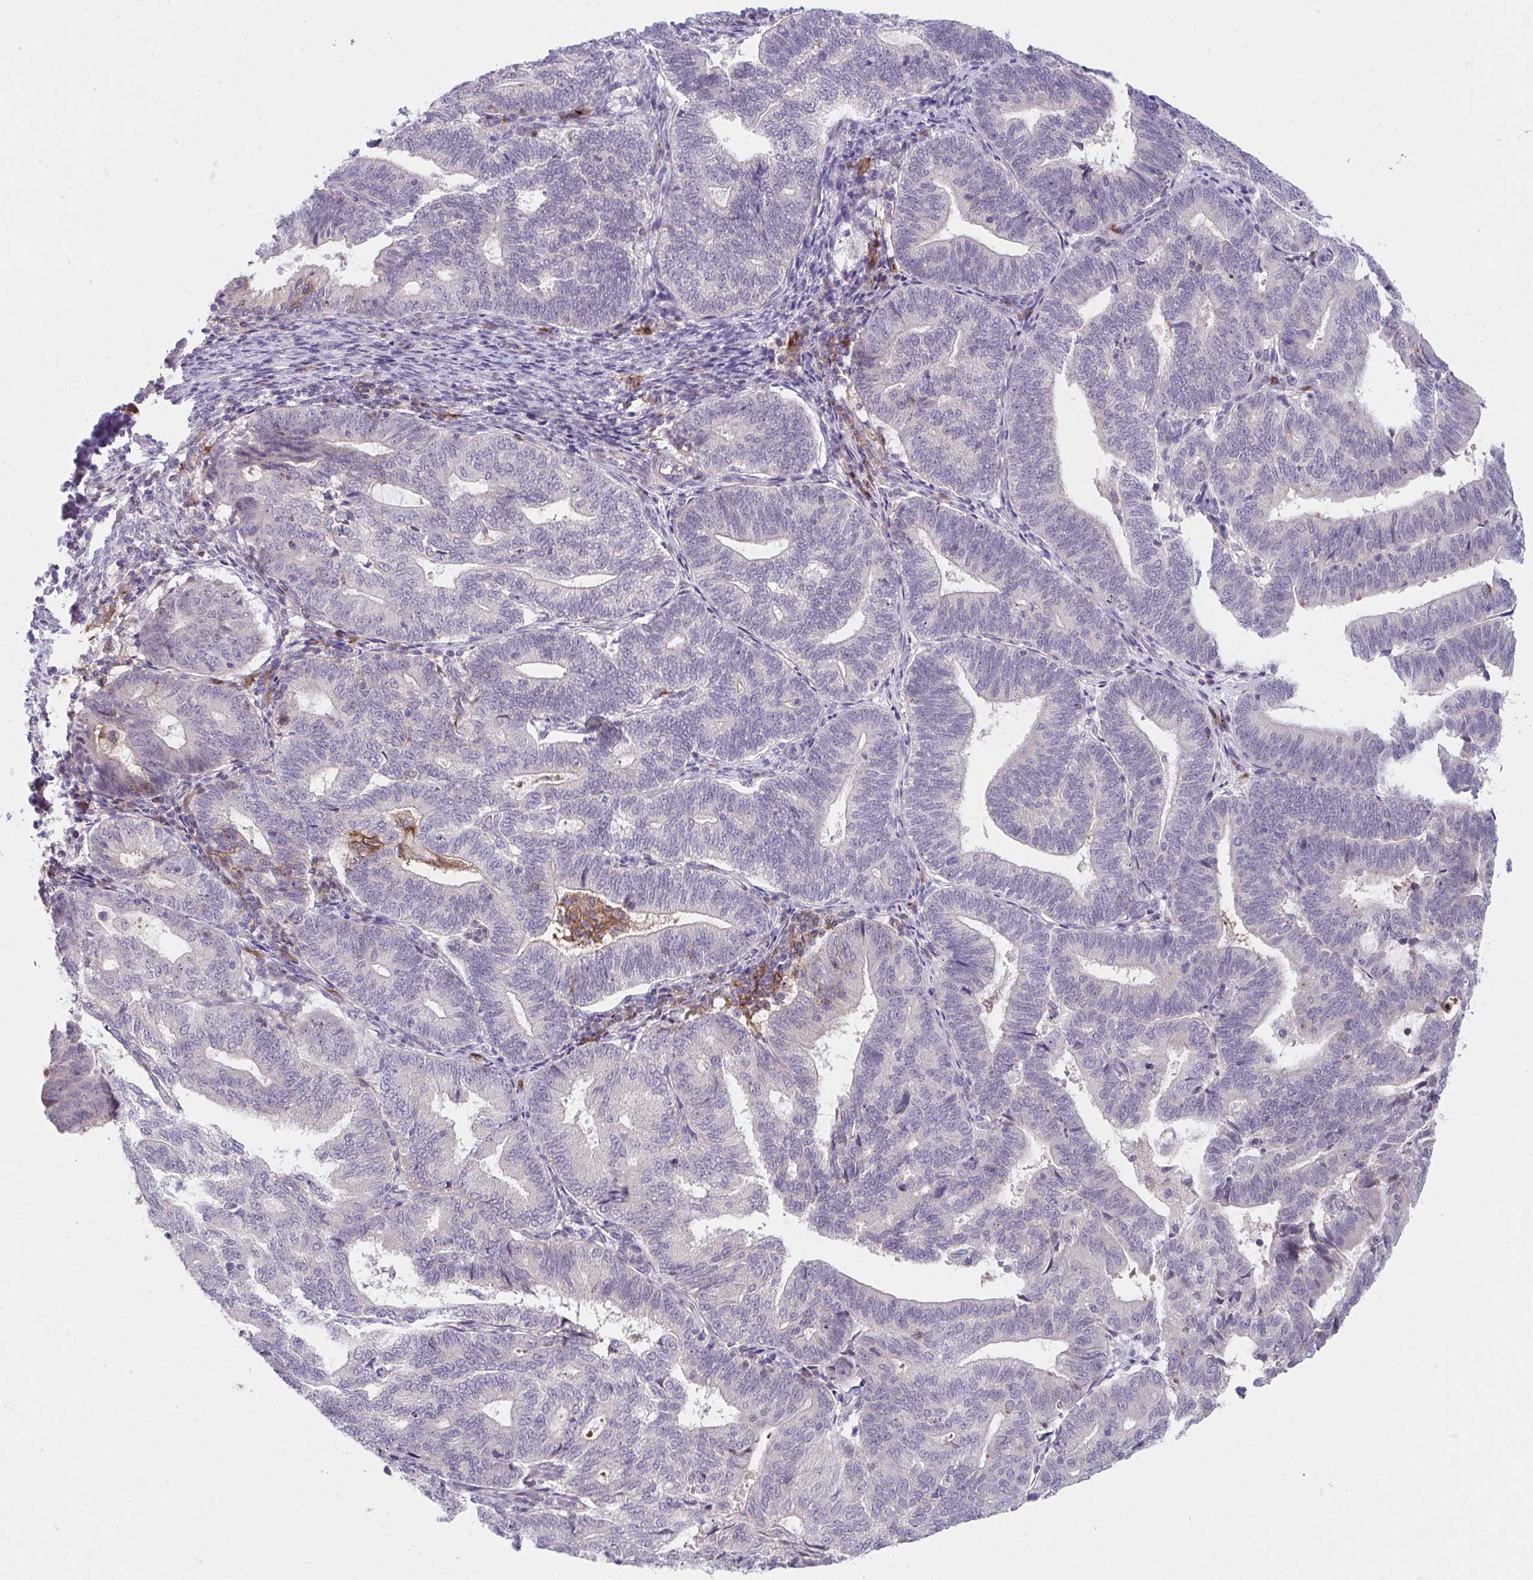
{"staining": {"intensity": "negative", "quantity": "none", "location": "none"}, "tissue": "endometrial cancer", "cell_type": "Tumor cells", "image_type": "cancer", "snomed": [{"axis": "morphology", "description": "Adenocarcinoma, NOS"}, {"axis": "topography", "description": "Endometrium"}], "caption": "This photomicrograph is of endometrial cancer (adenocarcinoma) stained with IHC to label a protein in brown with the nuclei are counter-stained blue. There is no staining in tumor cells. (IHC, brightfield microscopy, high magnification).", "gene": "SLAMF7", "patient": {"sex": "female", "age": 70}}